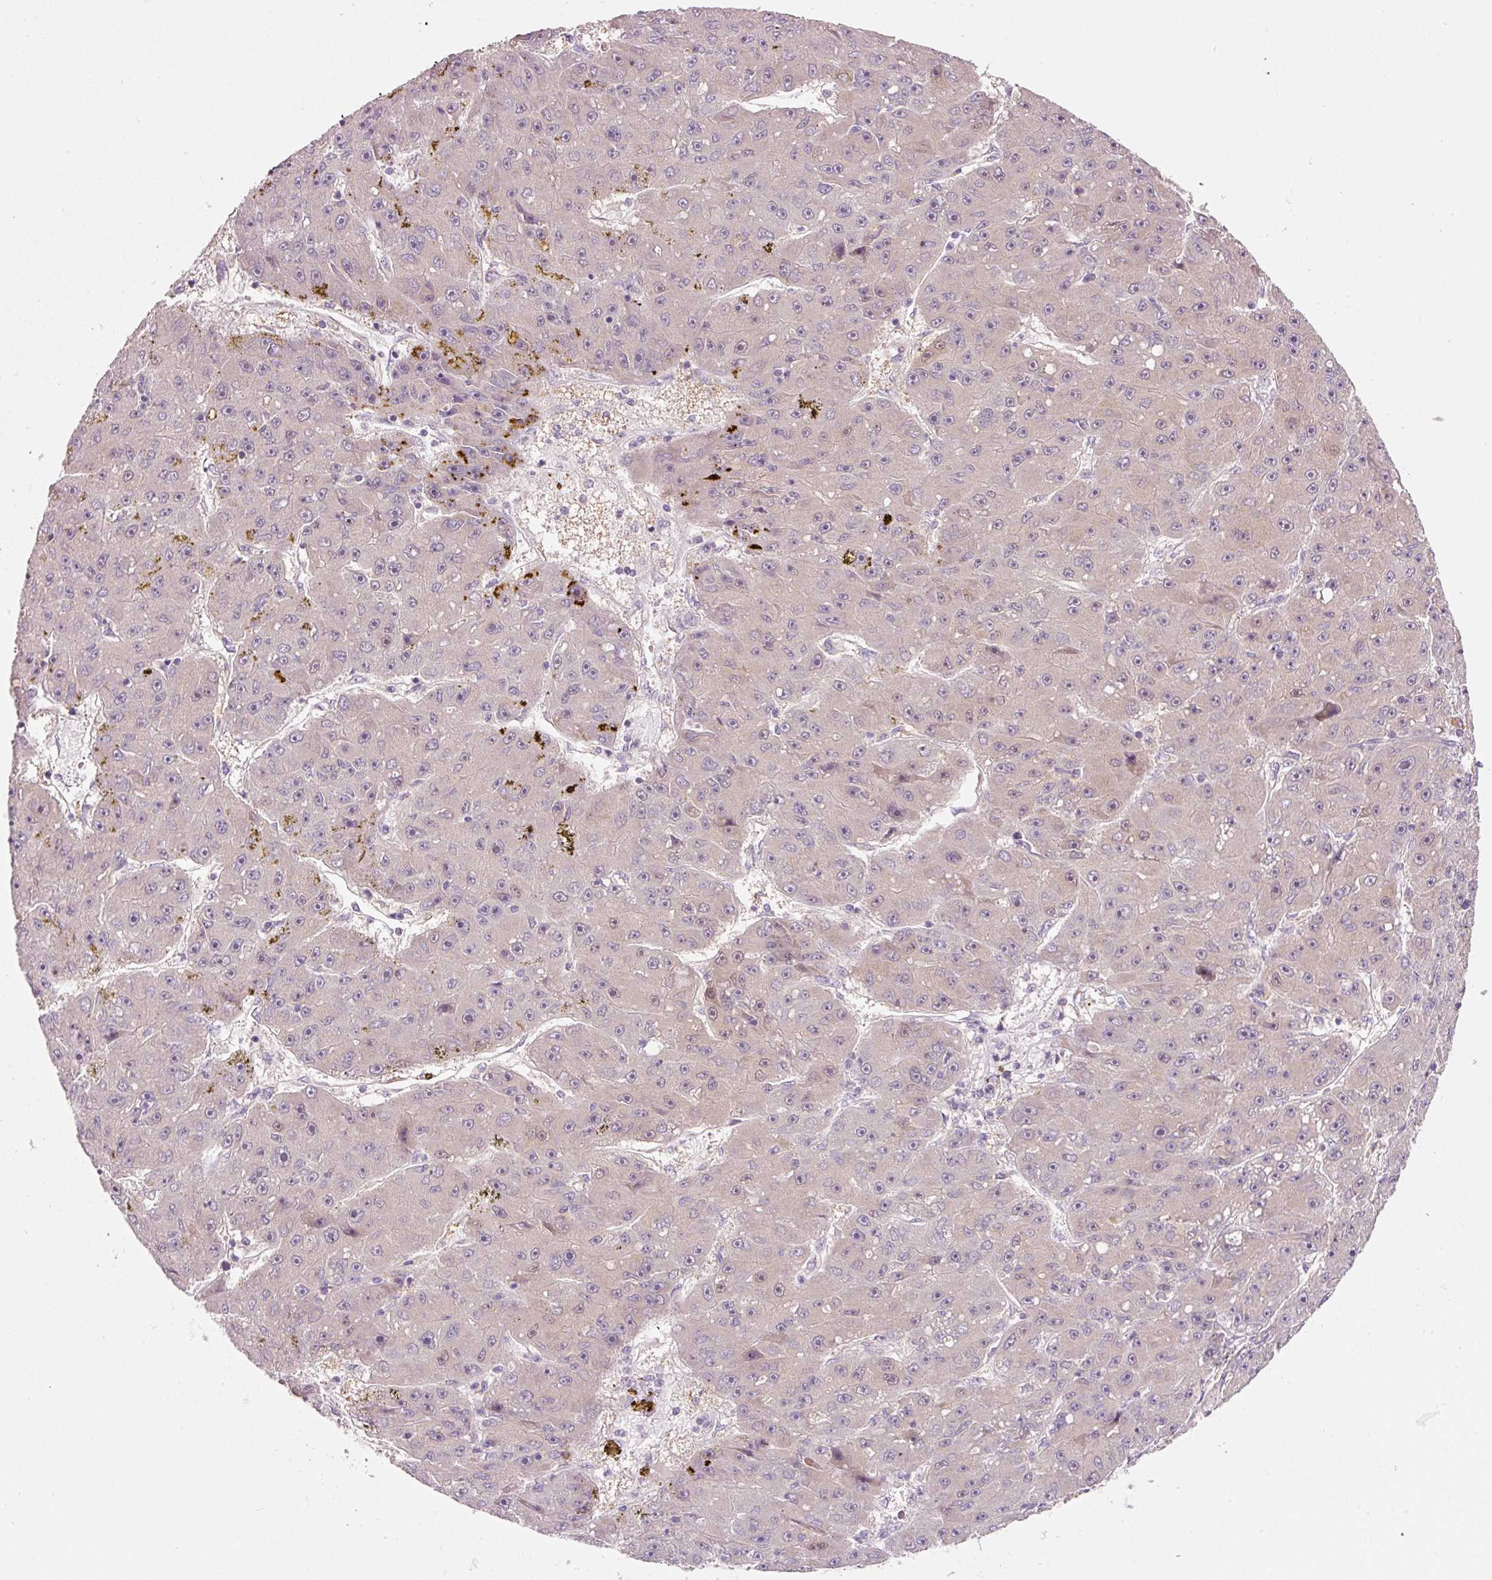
{"staining": {"intensity": "negative", "quantity": "none", "location": "none"}, "tissue": "liver cancer", "cell_type": "Tumor cells", "image_type": "cancer", "snomed": [{"axis": "morphology", "description": "Carcinoma, Hepatocellular, NOS"}, {"axis": "topography", "description": "Liver"}], "caption": "Immunohistochemistry photomicrograph of neoplastic tissue: liver cancer stained with DAB displays no significant protein expression in tumor cells.", "gene": "FAM78B", "patient": {"sex": "male", "age": 67}}